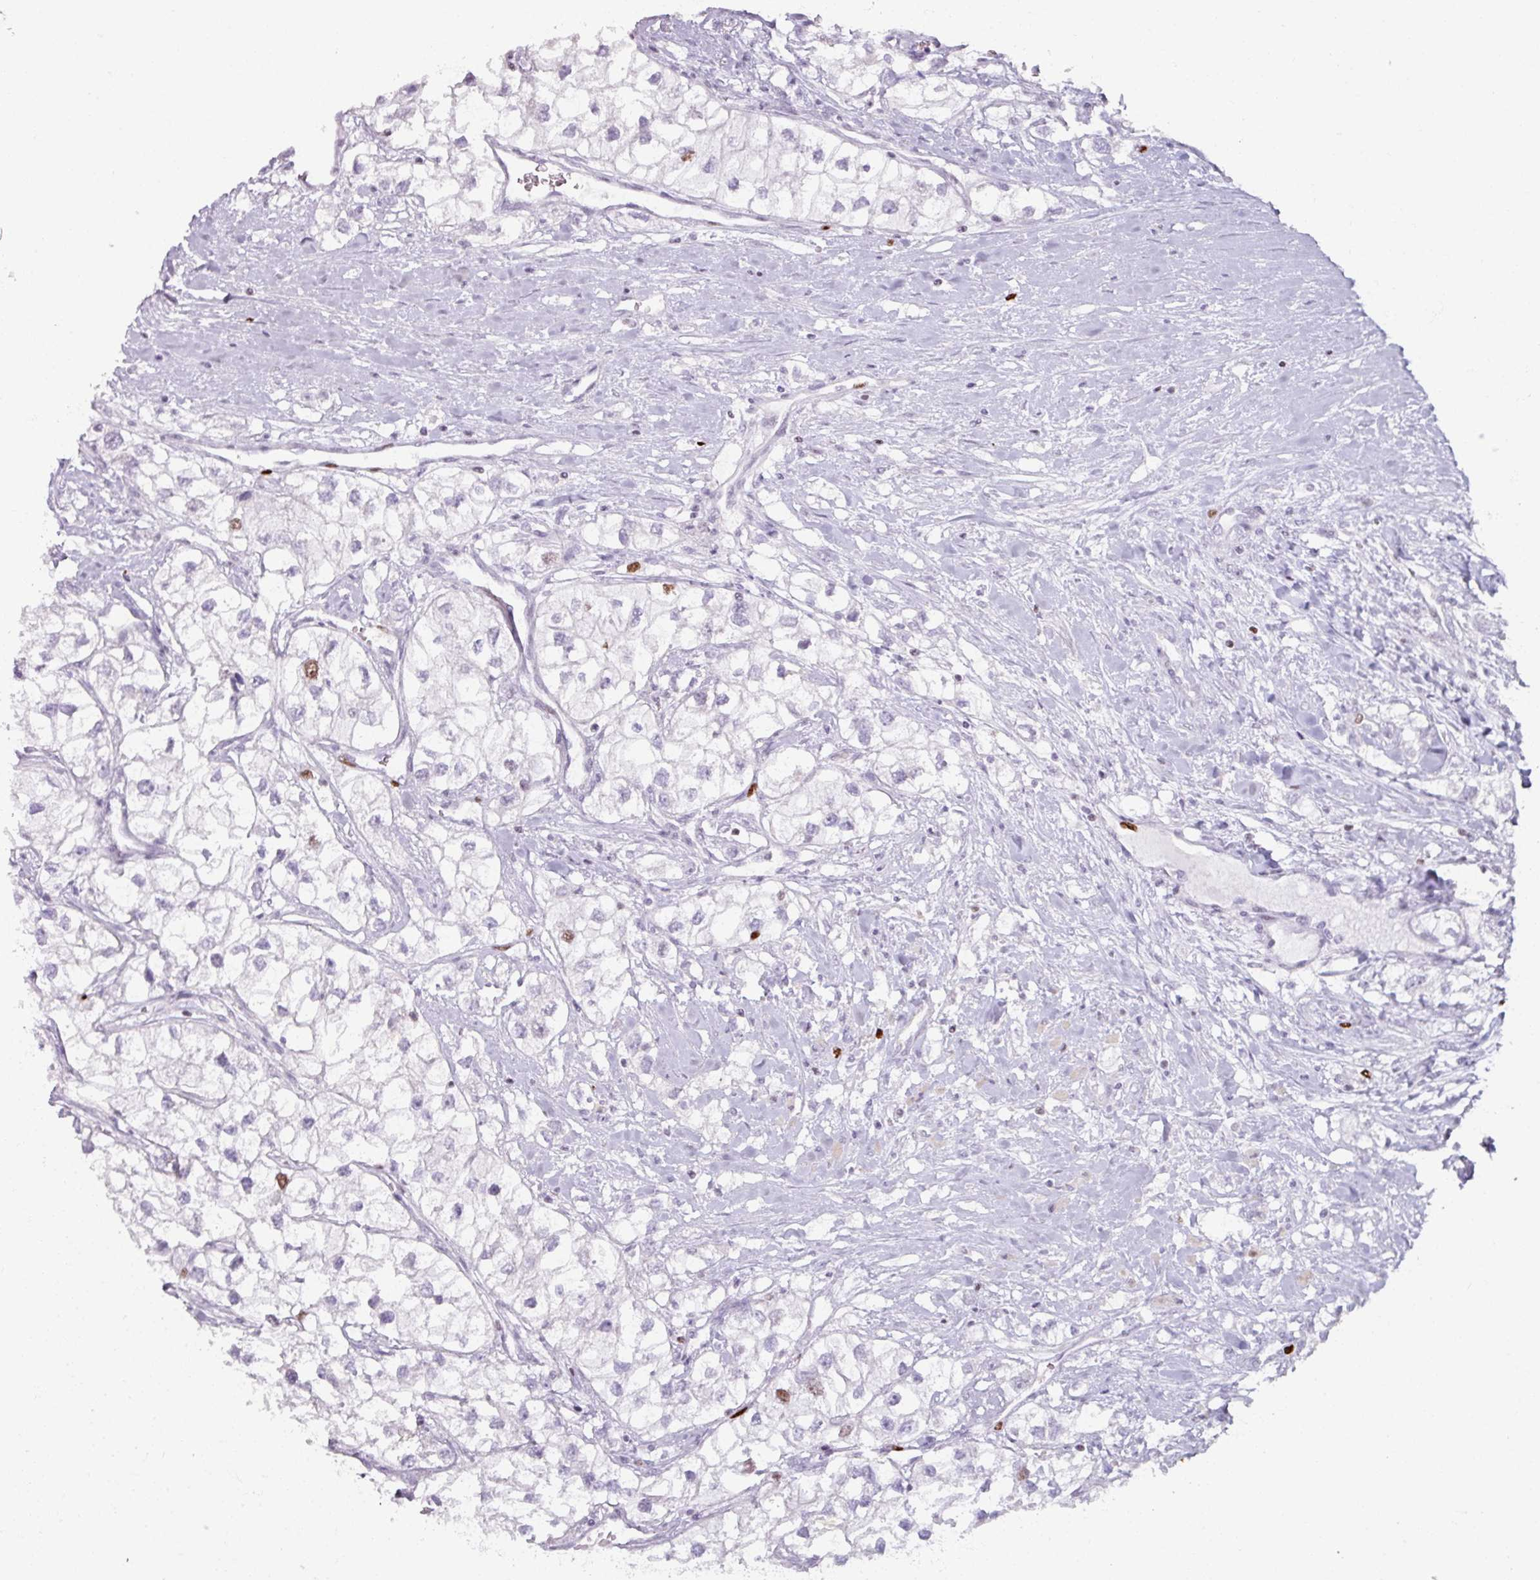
{"staining": {"intensity": "negative", "quantity": "none", "location": "none"}, "tissue": "renal cancer", "cell_type": "Tumor cells", "image_type": "cancer", "snomed": [{"axis": "morphology", "description": "Adenocarcinoma, NOS"}, {"axis": "topography", "description": "Kidney"}], "caption": "DAB immunohistochemical staining of human renal cancer (adenocarcinoma) shows no significant positivity in tumor cells.", "gene": "ATAD2", "patient": {"sex": "male", "age": 59}}